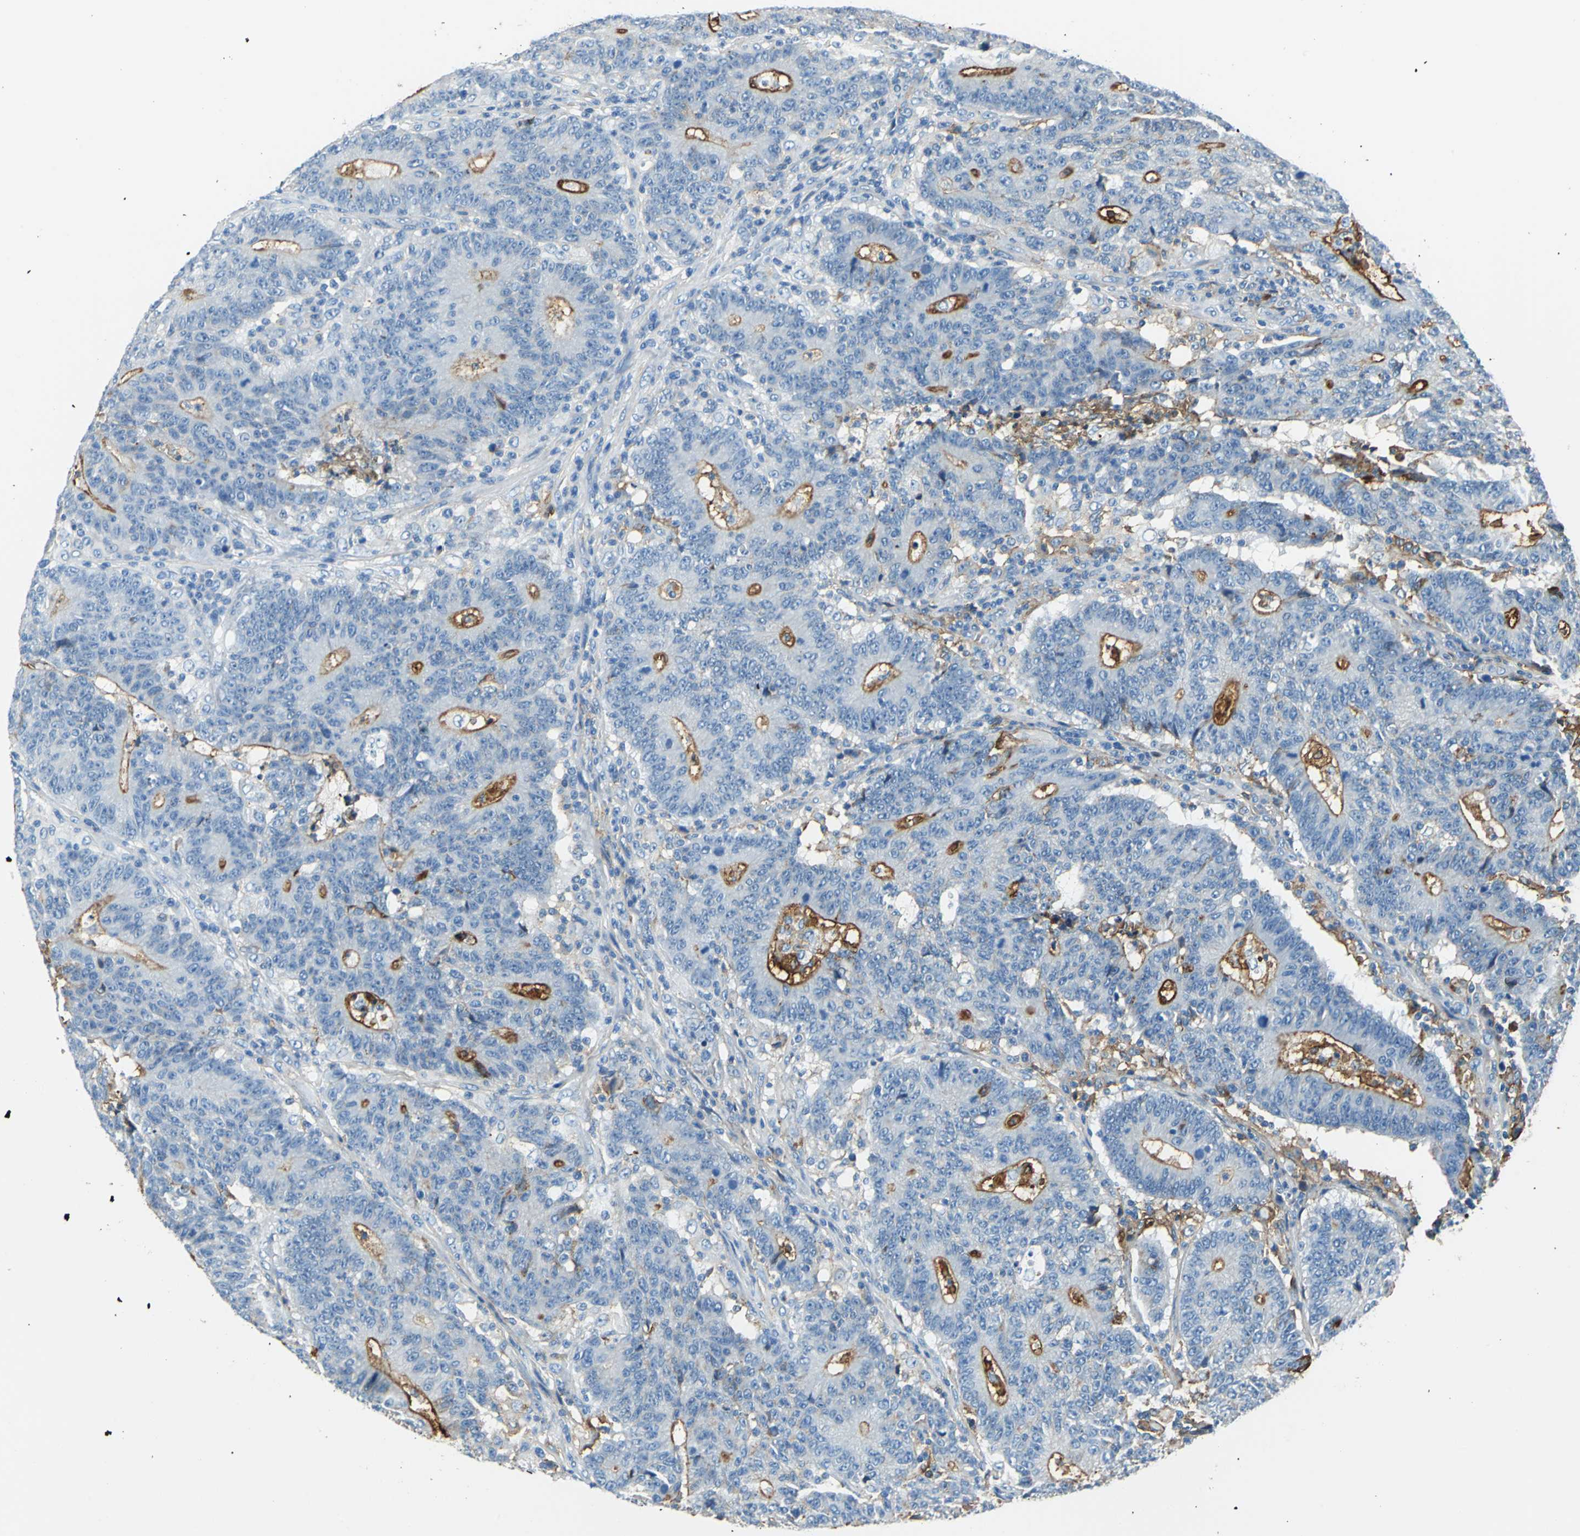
{"staining": {"intensity": "moderate", "quantity": "<25%", "location": "cytoplasmic/membranous"}, "tissue": "colorectal cancer", "cell_type": "Tumor cells", "image_type": "cancer", "snomed": [{"axis": "morphology", "description": "Normal tissue, NOS"}, {"axis": "morphology", "description": "Adenocarcinoma, NOS"}, {"axis": "topography", "description": "Colon"}], "caption": "Brown immunohistochemical staining in colorectal cancer (adenocarcinoma) shows moderate cytoplasmic/membranous positivity in about <25% of tumor cells.", "gene": "ALB", "patient": {"sex": "female", "age": 75}}